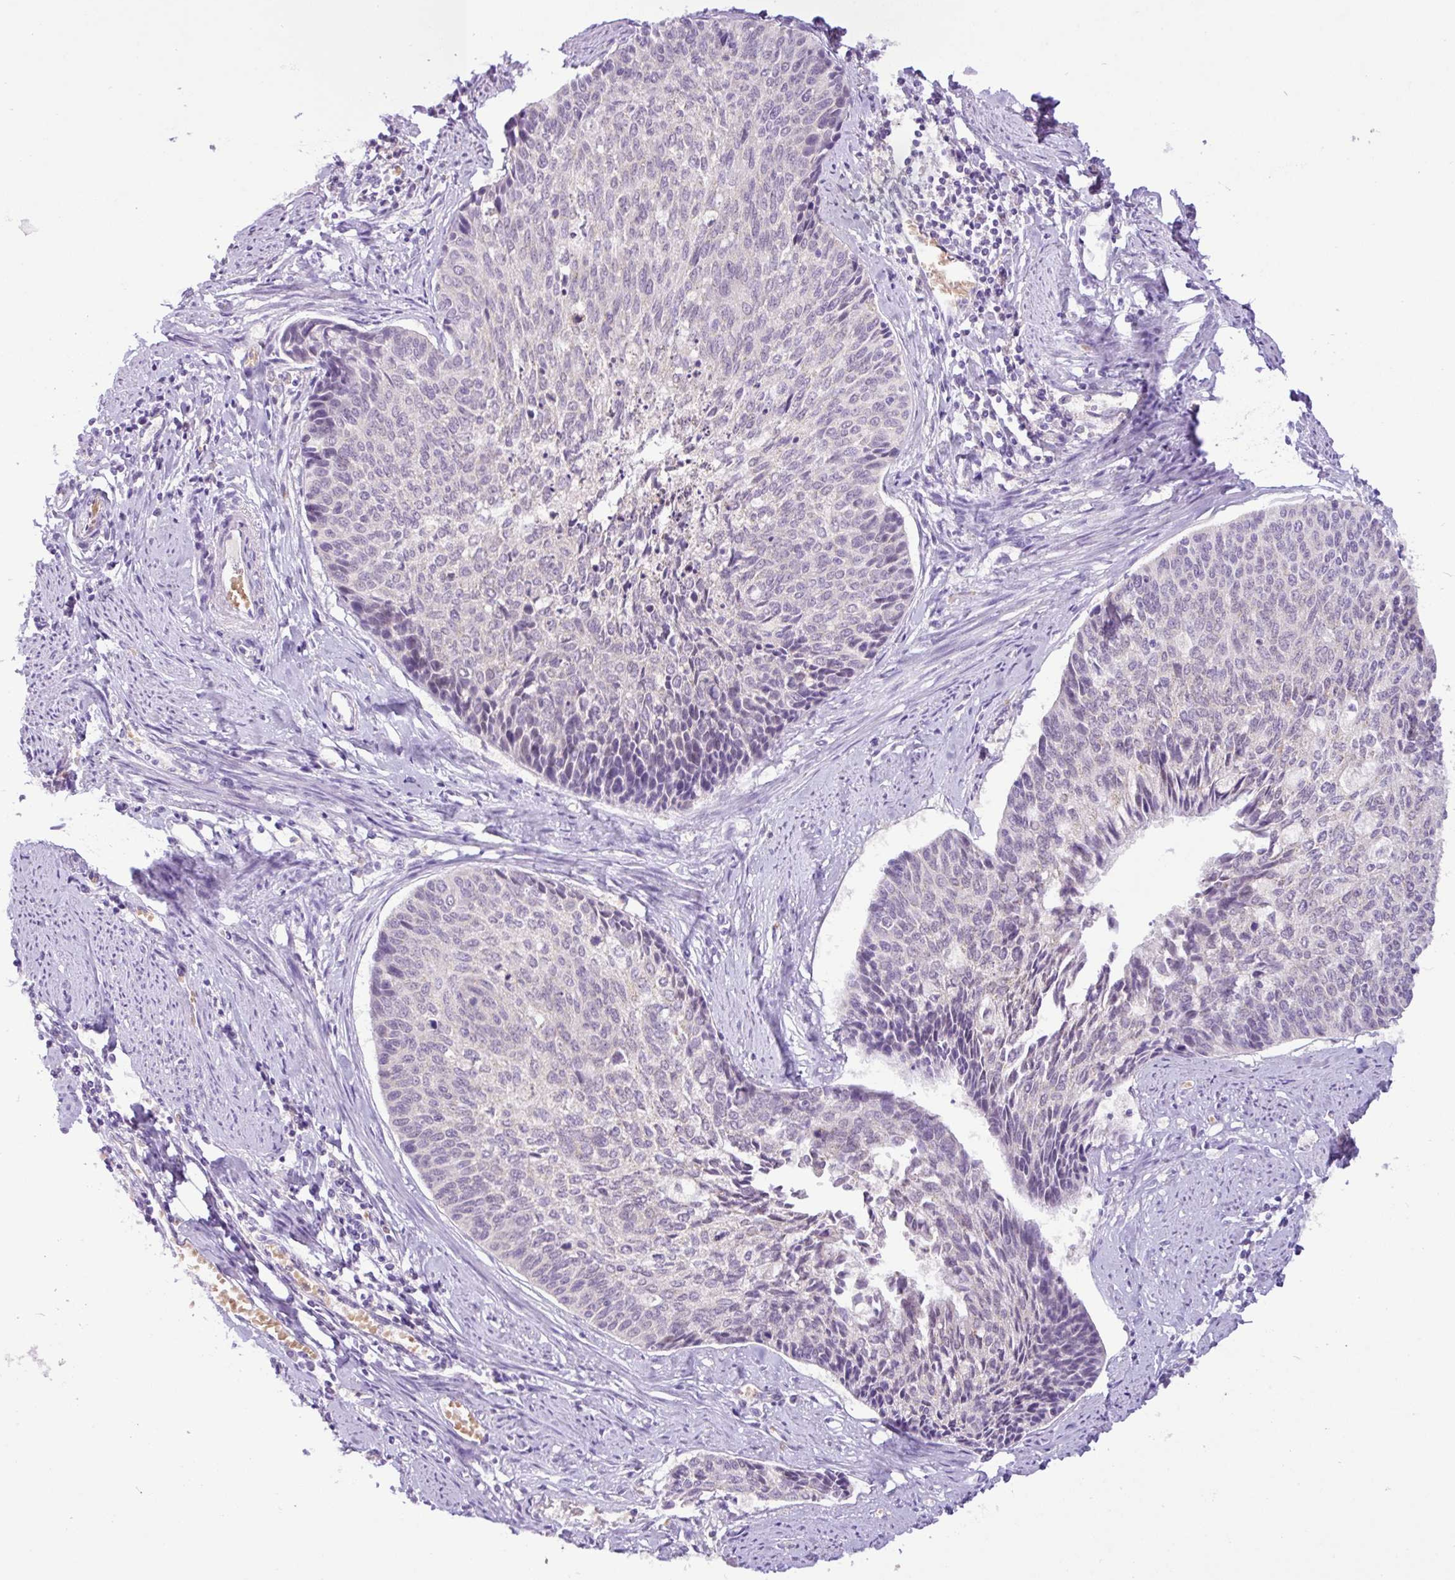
{"staining": {"intensity": "negative", "quantity": "none", "location": "none"}, "tissue": "cervical cancer", "cell_type": "Tumor cells", "image_type": "cancer", "snomed": [{"axis": "morphology", "description": "Squamous cell carcinoma, NOS"}, {"axis": "topography", "description": "Cervix"}], "caption": "Protein analysis of squamous cell carcinoma (cervical) exhibits no significant expression in tumor cells. (Brightfield microscopy of DAB (3,3'-diaminobenzidine) IHC at high magnification).", "gene": "TONSL", "patient": {"sex": "female", "age": 55}}